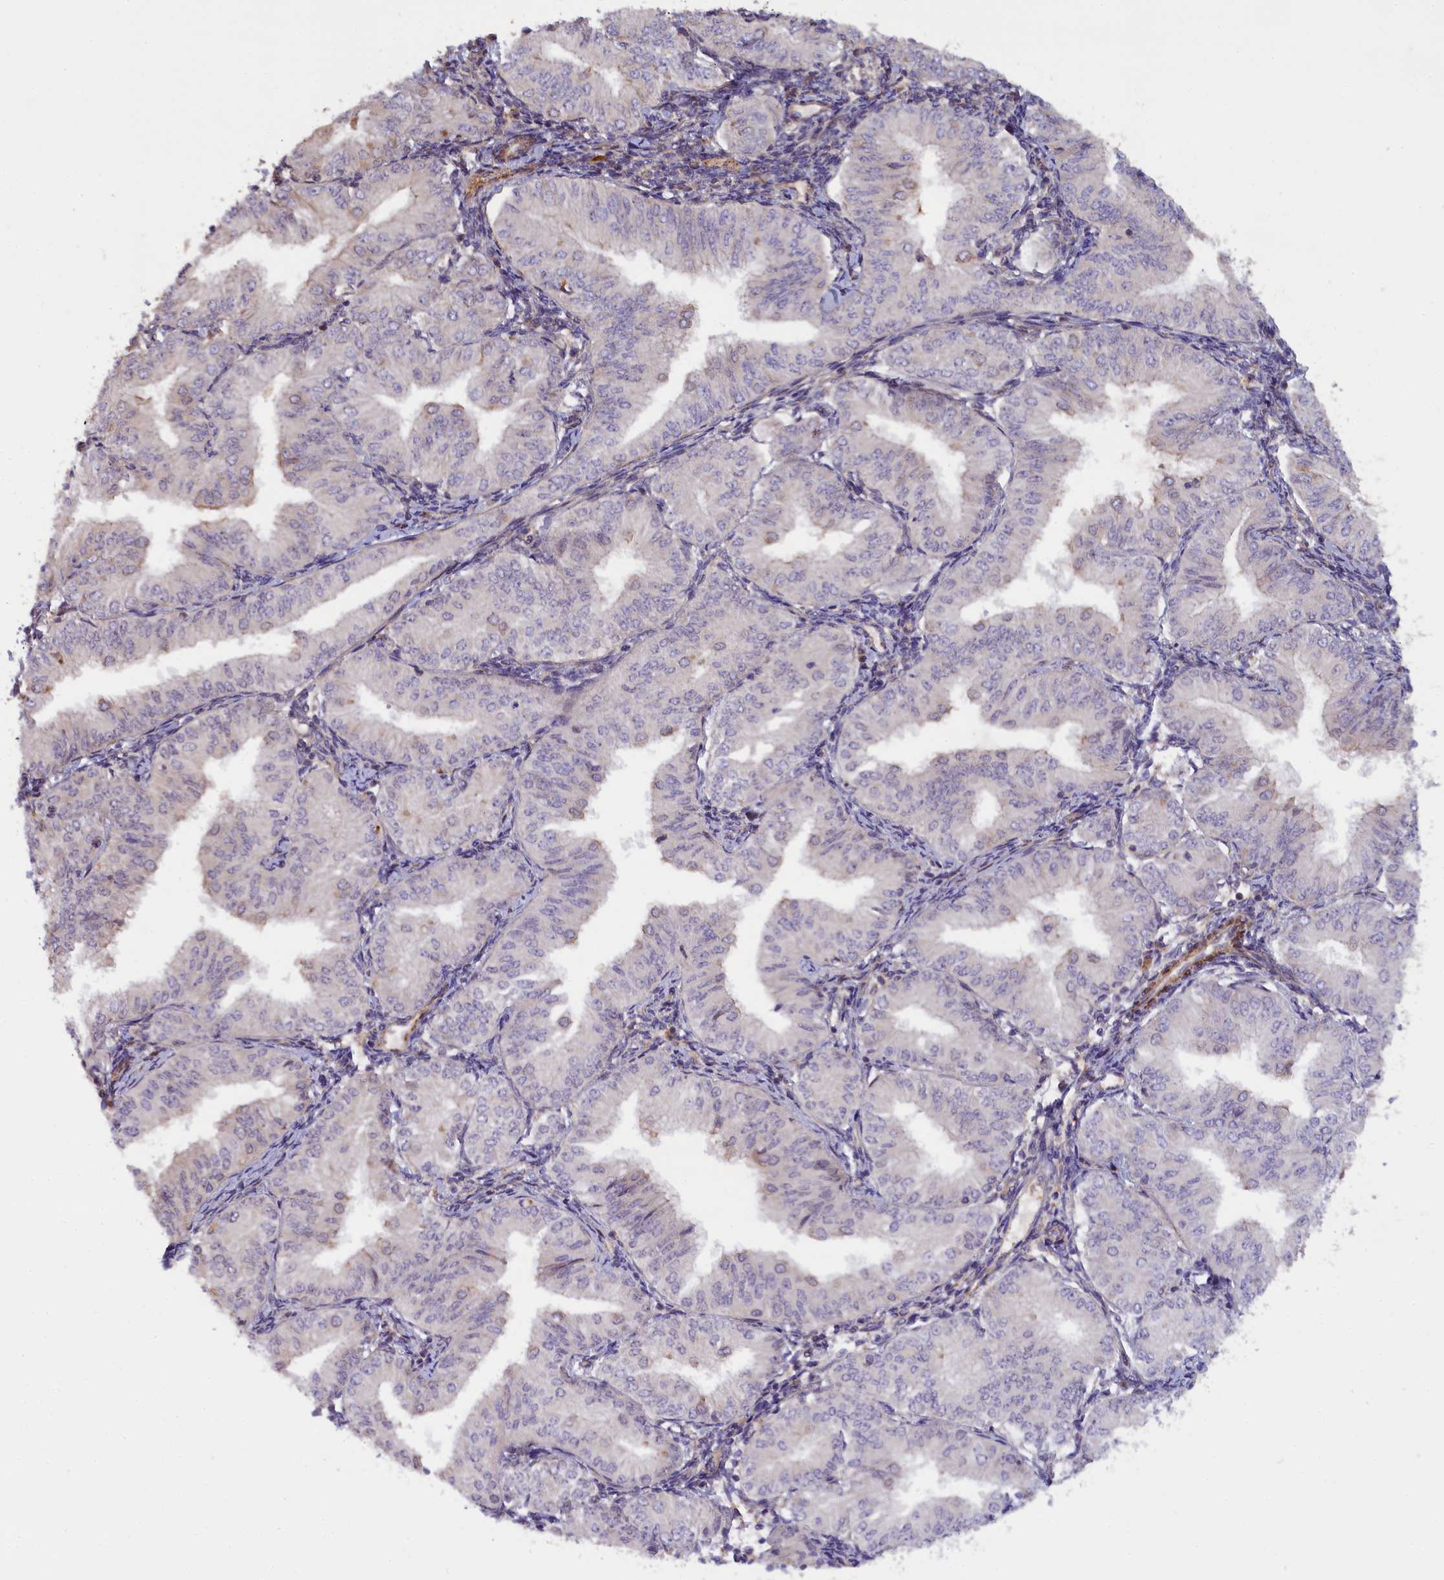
{"staining": {"intensity": "negative", "quantity": "none", "location": "none"}, "tissue": "endometrial cancer", "cell_type": "Tumor cells", "image_type": "cancer", "snomed": [{"axis": "morphology", "description": "Normal tissue, NOS"}, {"axis": "morphology", "description": "Adenocarcinoma, NOS"}, {"axis": "topography", "description": "Endometrium"}], "caption": "Protein analysis of endometrial adenocarcinoma displays no significant staining in tumor cells.", "gene": "FUZ", "patient": {"sex": "female", "age": 53}}